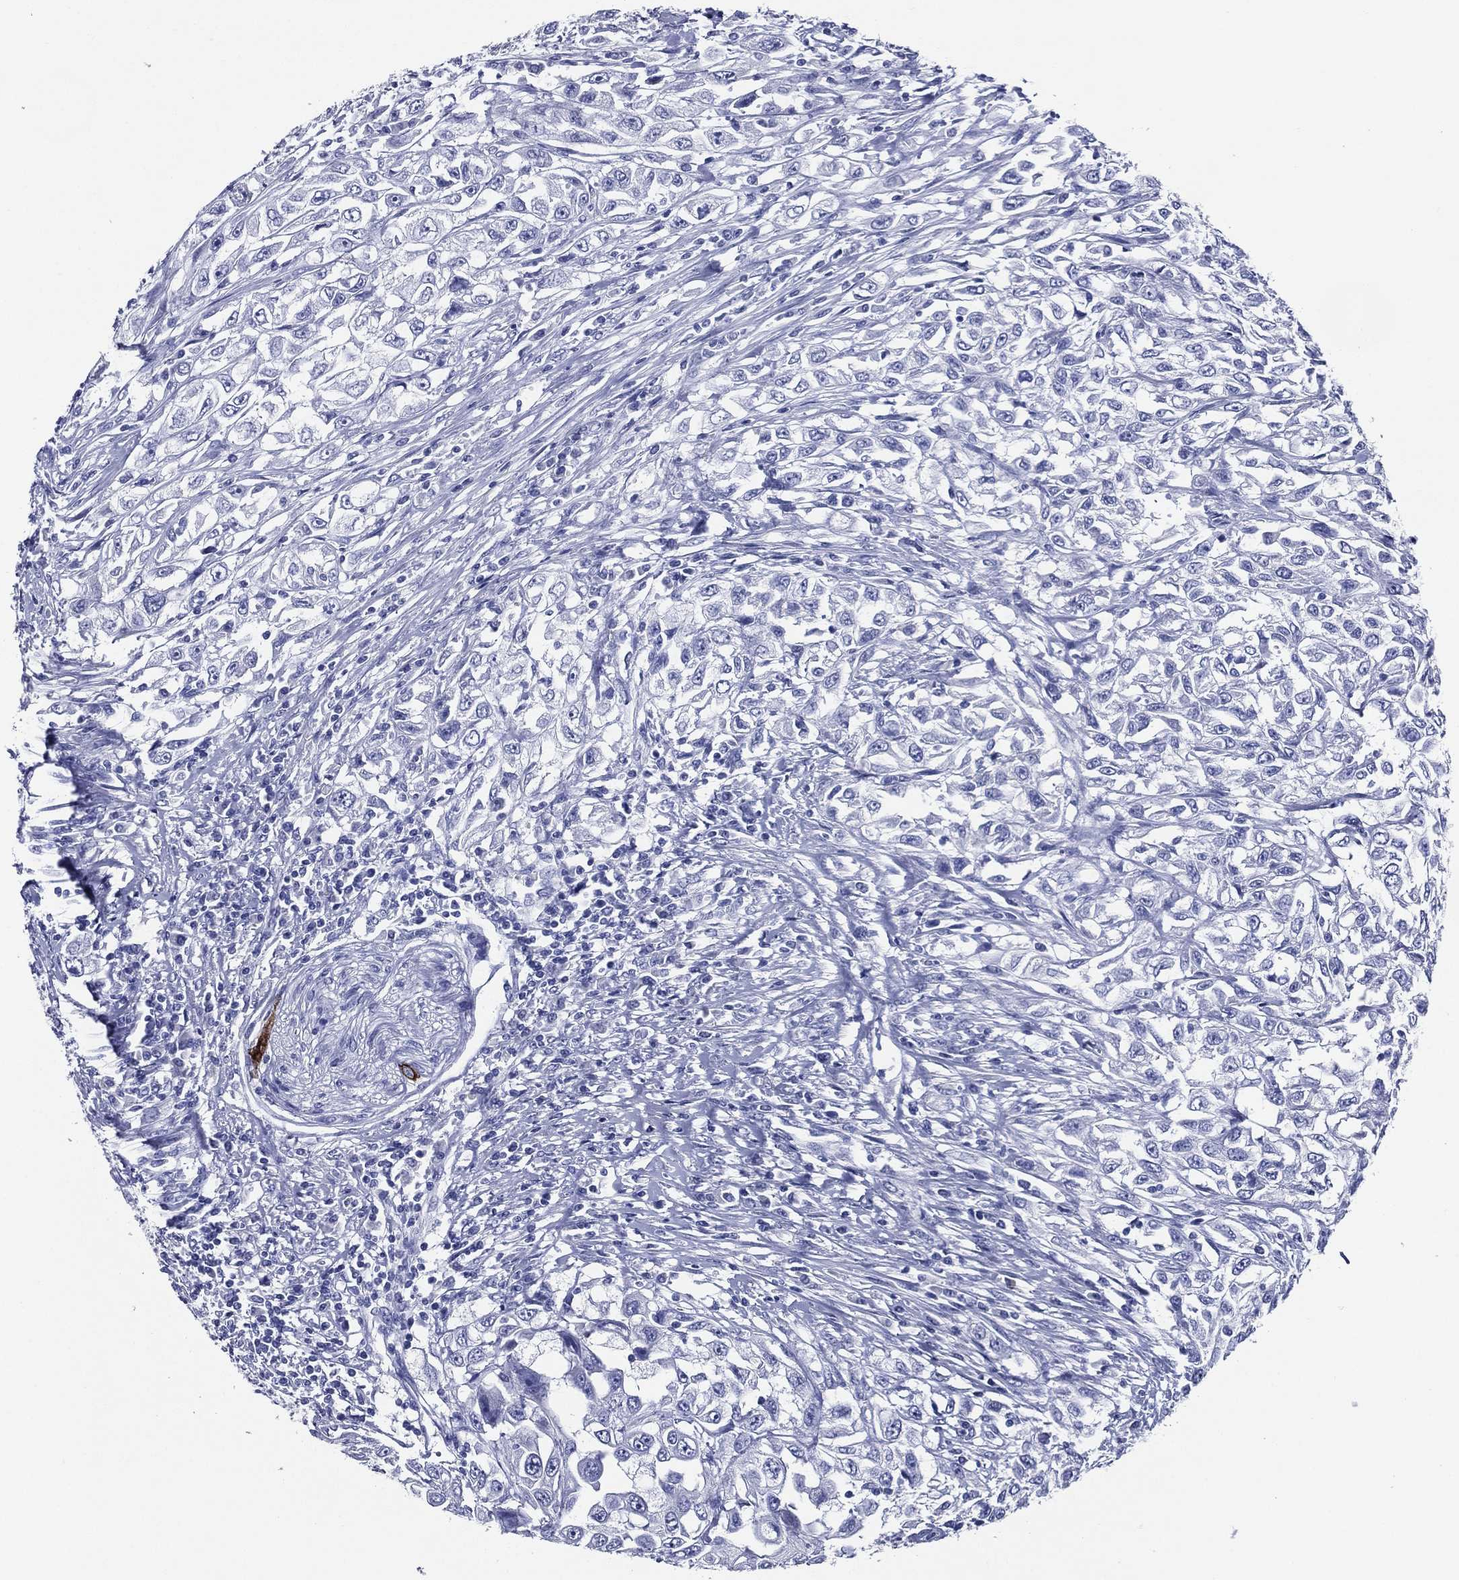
{"staining": {"intensity": "negative", "quantity": "none", "location": "none"}, "tissue": "urothelial cancer", "cell_type": "Tumor cells", "image_type": "cancer", "snomed": [{"axis": "morphology", "description": "Urothelial carcinoma, High grade"}, {"axis": "topography", "description": "Urinary bladder"}], "caption": "Tumor cells are negative for protein expression in human urothelial cancer.", "gene": "ACE2", "patient": {"sex": "female", "age": 56}}